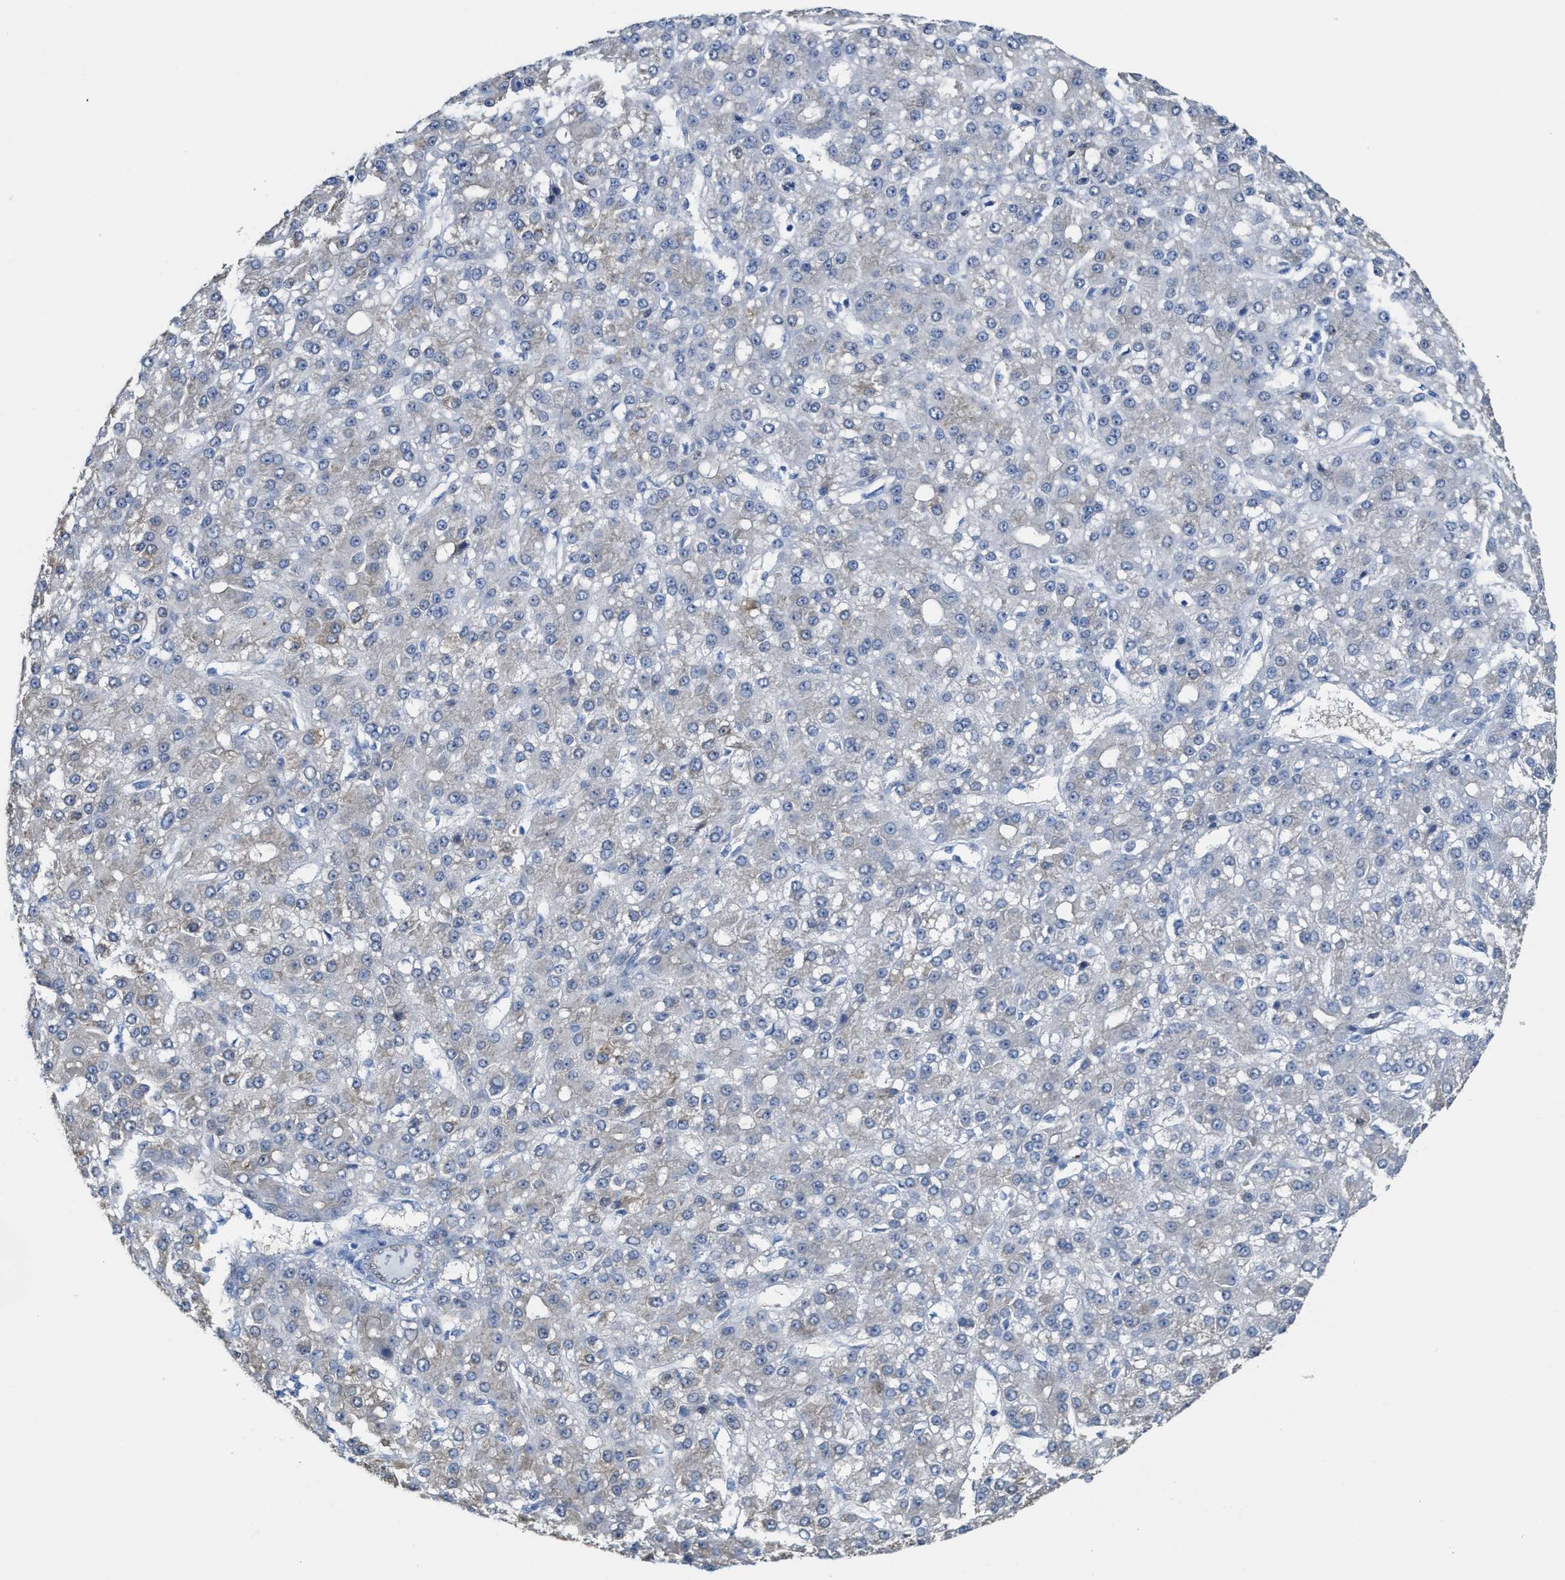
{"staining": {"intensity": "negative", "quantity": "none", "location": "none"}, "tissue": "liver cancer", "cell_type": "Tumor cells", "image_type": "cancer", "snomed": [{"axis": "morphology", "description": "Carcinoma, Hepatocellular, NOS"}, {"axis": "topography", "description": "Liver"}], "caption": "High power microscopy micrograph of an immunohistochemistry (IHC) histopathology image of liver cancer, revealing no significant staining in tumor cells. The staining is performed using DAB (3,3'-diaminobenzidine) brown chromogen with nuclei counter-stained in using hematoxylin.", "gene": "ASS1", "patient": {"sex": "male", "age": 67}}